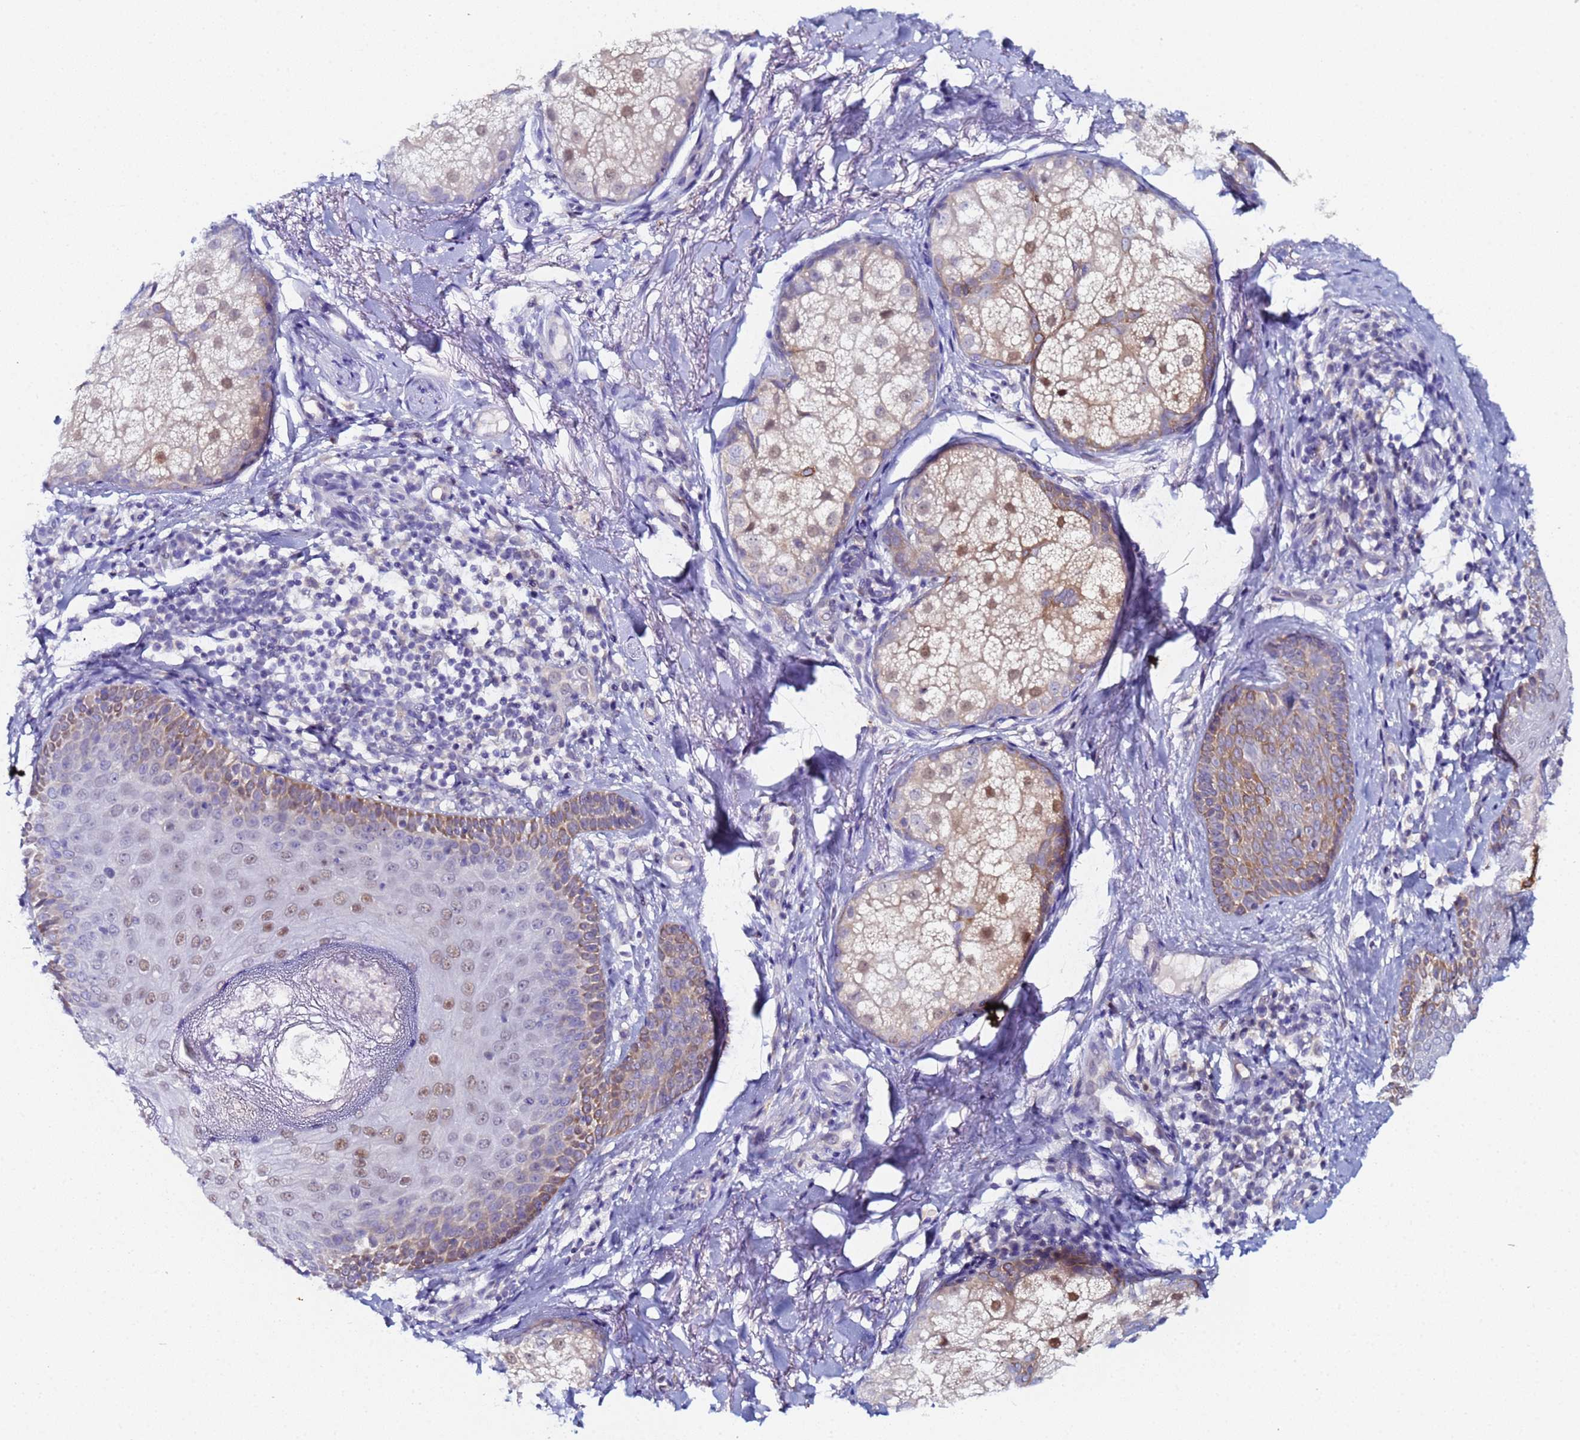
{"staining": {"intensity": "weak", "quantity": ">75%", "location": "cytoplasmic/membranous"}, "tissue": "skin", "cell_type": "Fibroblasts", "image_type": "normal", "snomed": [{"axis": "morphology", "description": "Normal tissue, NOS"}, {"axis": "topography", "description": "Skin"}], "caption": "A brown stain highlights weak cytoplasmic/membranous expression of a protein in fibroblasts of unremarkable human skin. (DAB (3,3'-diaminobenzidine) = brown stain, brightfield microscopy at high magnification).", "gene": "CCDC127", "patient": {"sex": "male", "age": 57}}